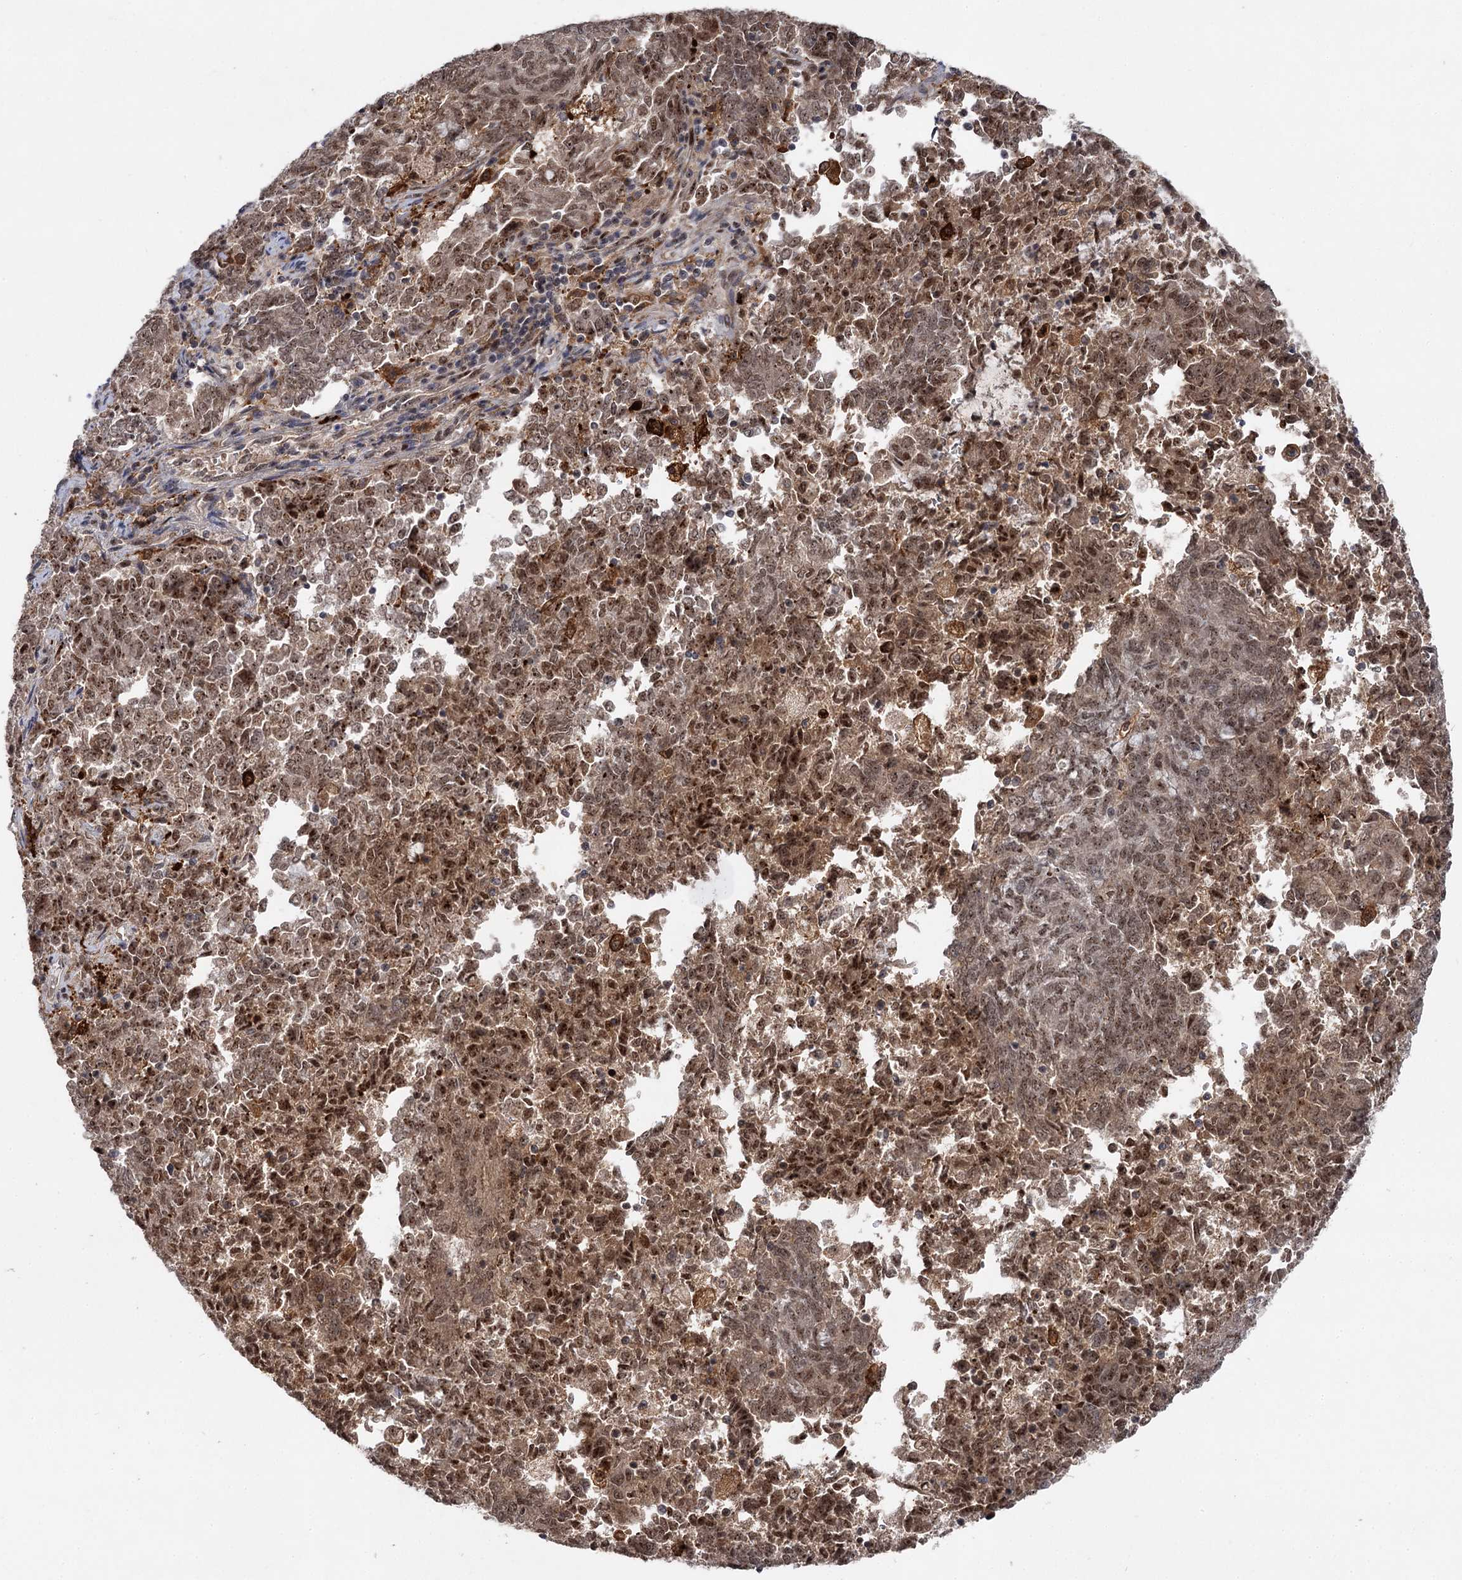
{"staining": {"intensity": "moderate", "quantity": ">75%", "location": "nuclear"}, "tissue": "endometrial cancer", "cell_type": "Tumor cells", "image_type": "cancer", "snomed": [{"axis": "morphology", "description": "Adenocarcinoma, NOS"}, {"axis": "topography", "description": "Endometrium"}], "caption": "The immunohistochemical stain labels moderate nuclear expression in tumor cells of endometrial adenocarcinoma tissue.", "gene": "BUD13", "patient": {"sex": "female", "age": 80}}